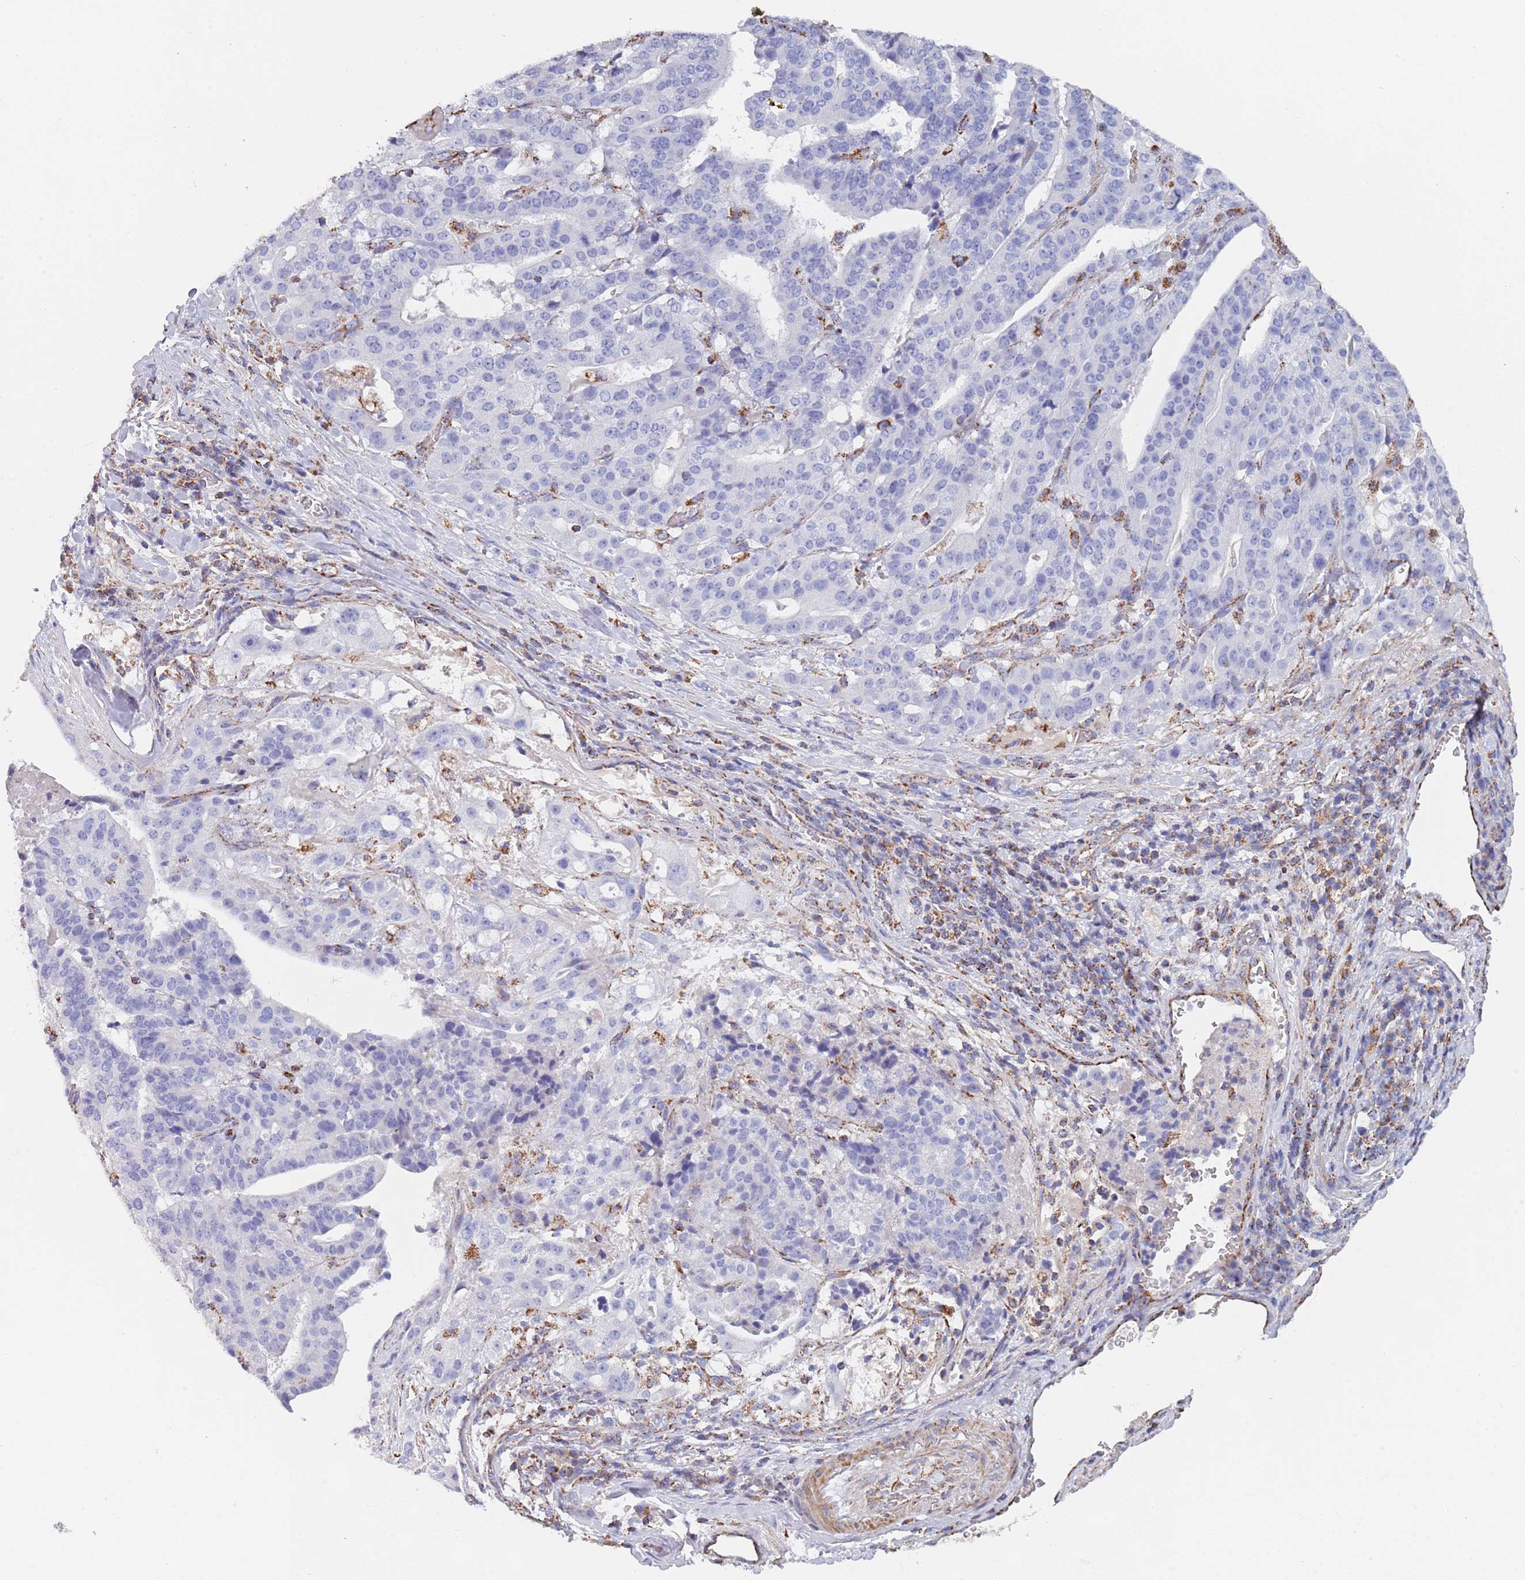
{"staining": {"intensity": "negative", "quantity": "none", "location": "none"}, "tissue": "stomach cancer", "cell_type": "Tumor cells", "image_type": "cancer", "snomed": [{"axis": "morphology", "description": "Adenocarcinoma, NOS"}, {"axis": "topography", "description": "Stomach"}], "caption": "High power microscopy image of an immunohistochemistry image of stomach adenocarcinoma, revealing no significant positivity in tumor cells.", "gene": "PGP", "patient": {"sex": "male", "age": 48}}